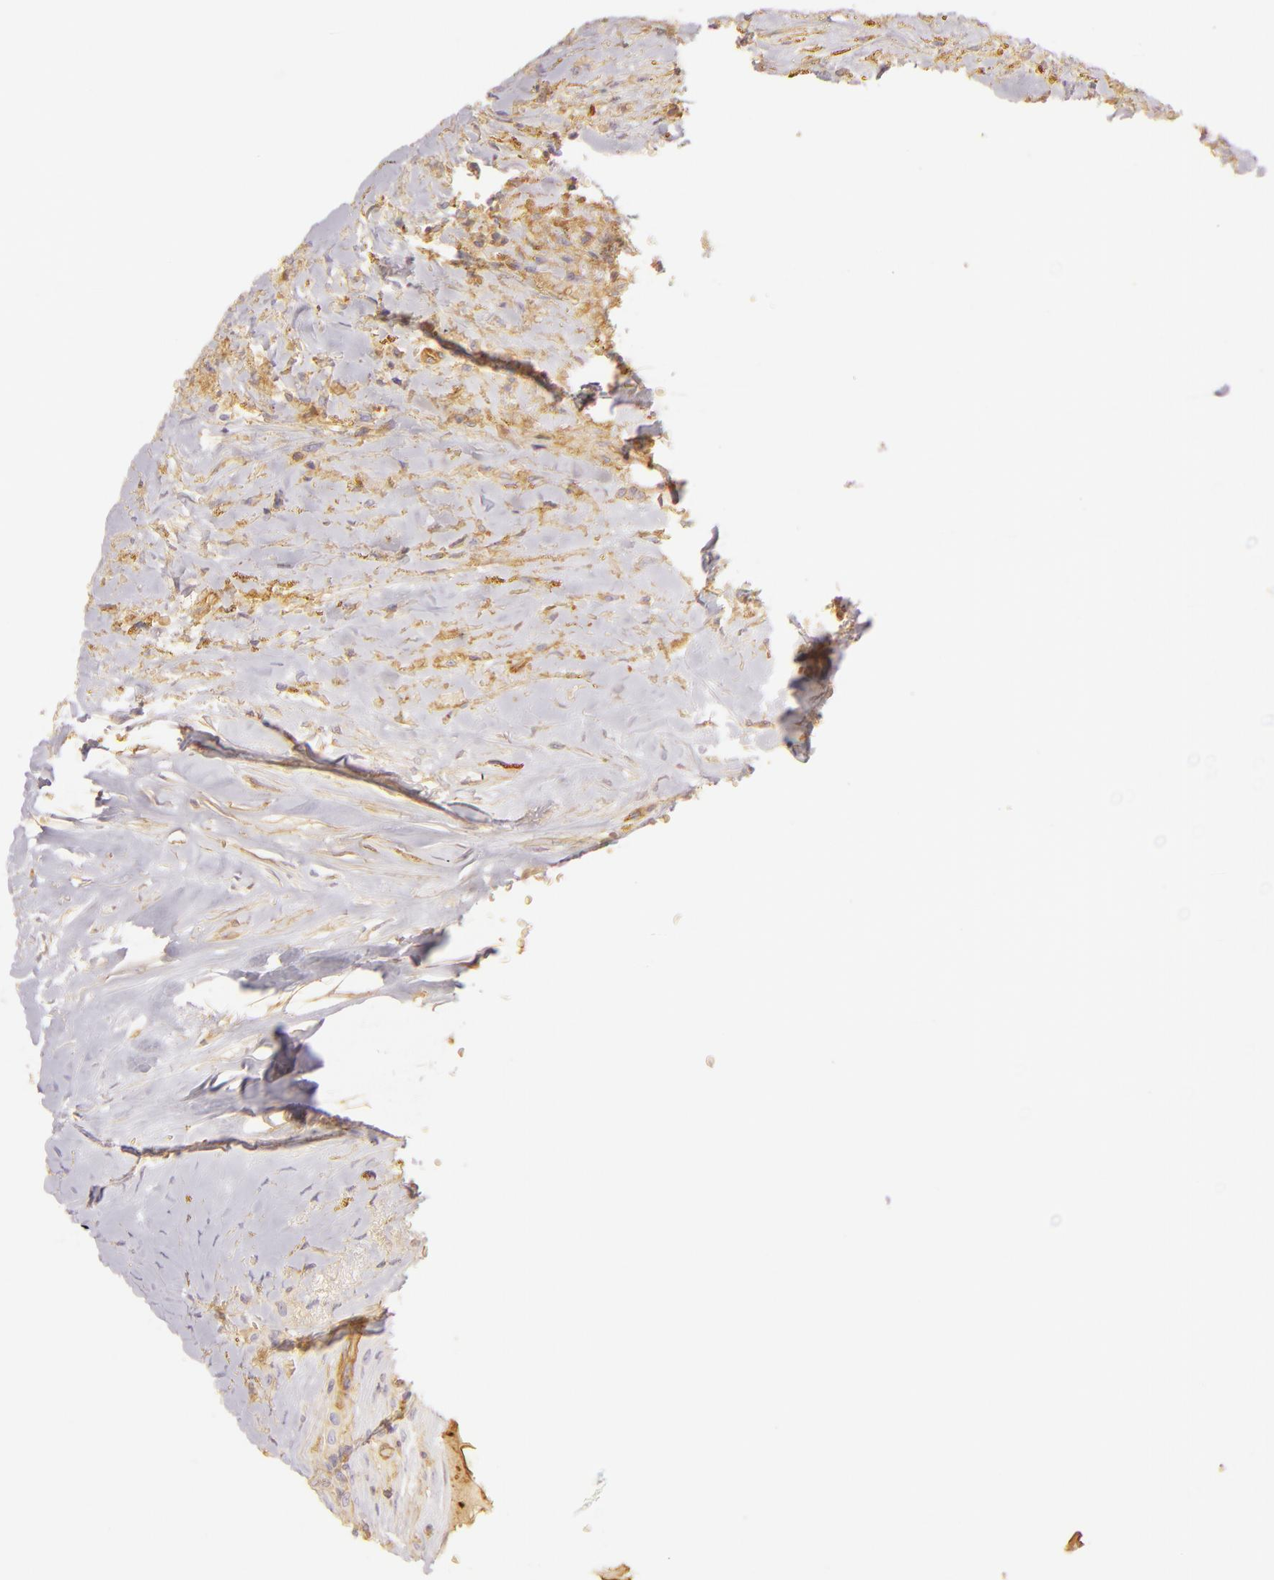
{"staining": {"intensity": "moderate", "quantity": ">75%", "location": "cytoplasmic/membranous"}, "tissue": "thyroid cancer", "cell_type": "Tumor cells", "image_type": "cancer", "snomed": [{"axis": "morphology", "description": "Papillary adenocarcinoma, NOS"}, {"axis": "topography", "description": "Thyroid gland"}], "caption": "An IHC histopathology image of tumor tissue is shown. Protein staining in brown shows moderate cytoplasmic/membranous positivity in thyroid cancer within tumor cells.", "gene": "CD59", "patient": {"sex": "male", "age": 87}}